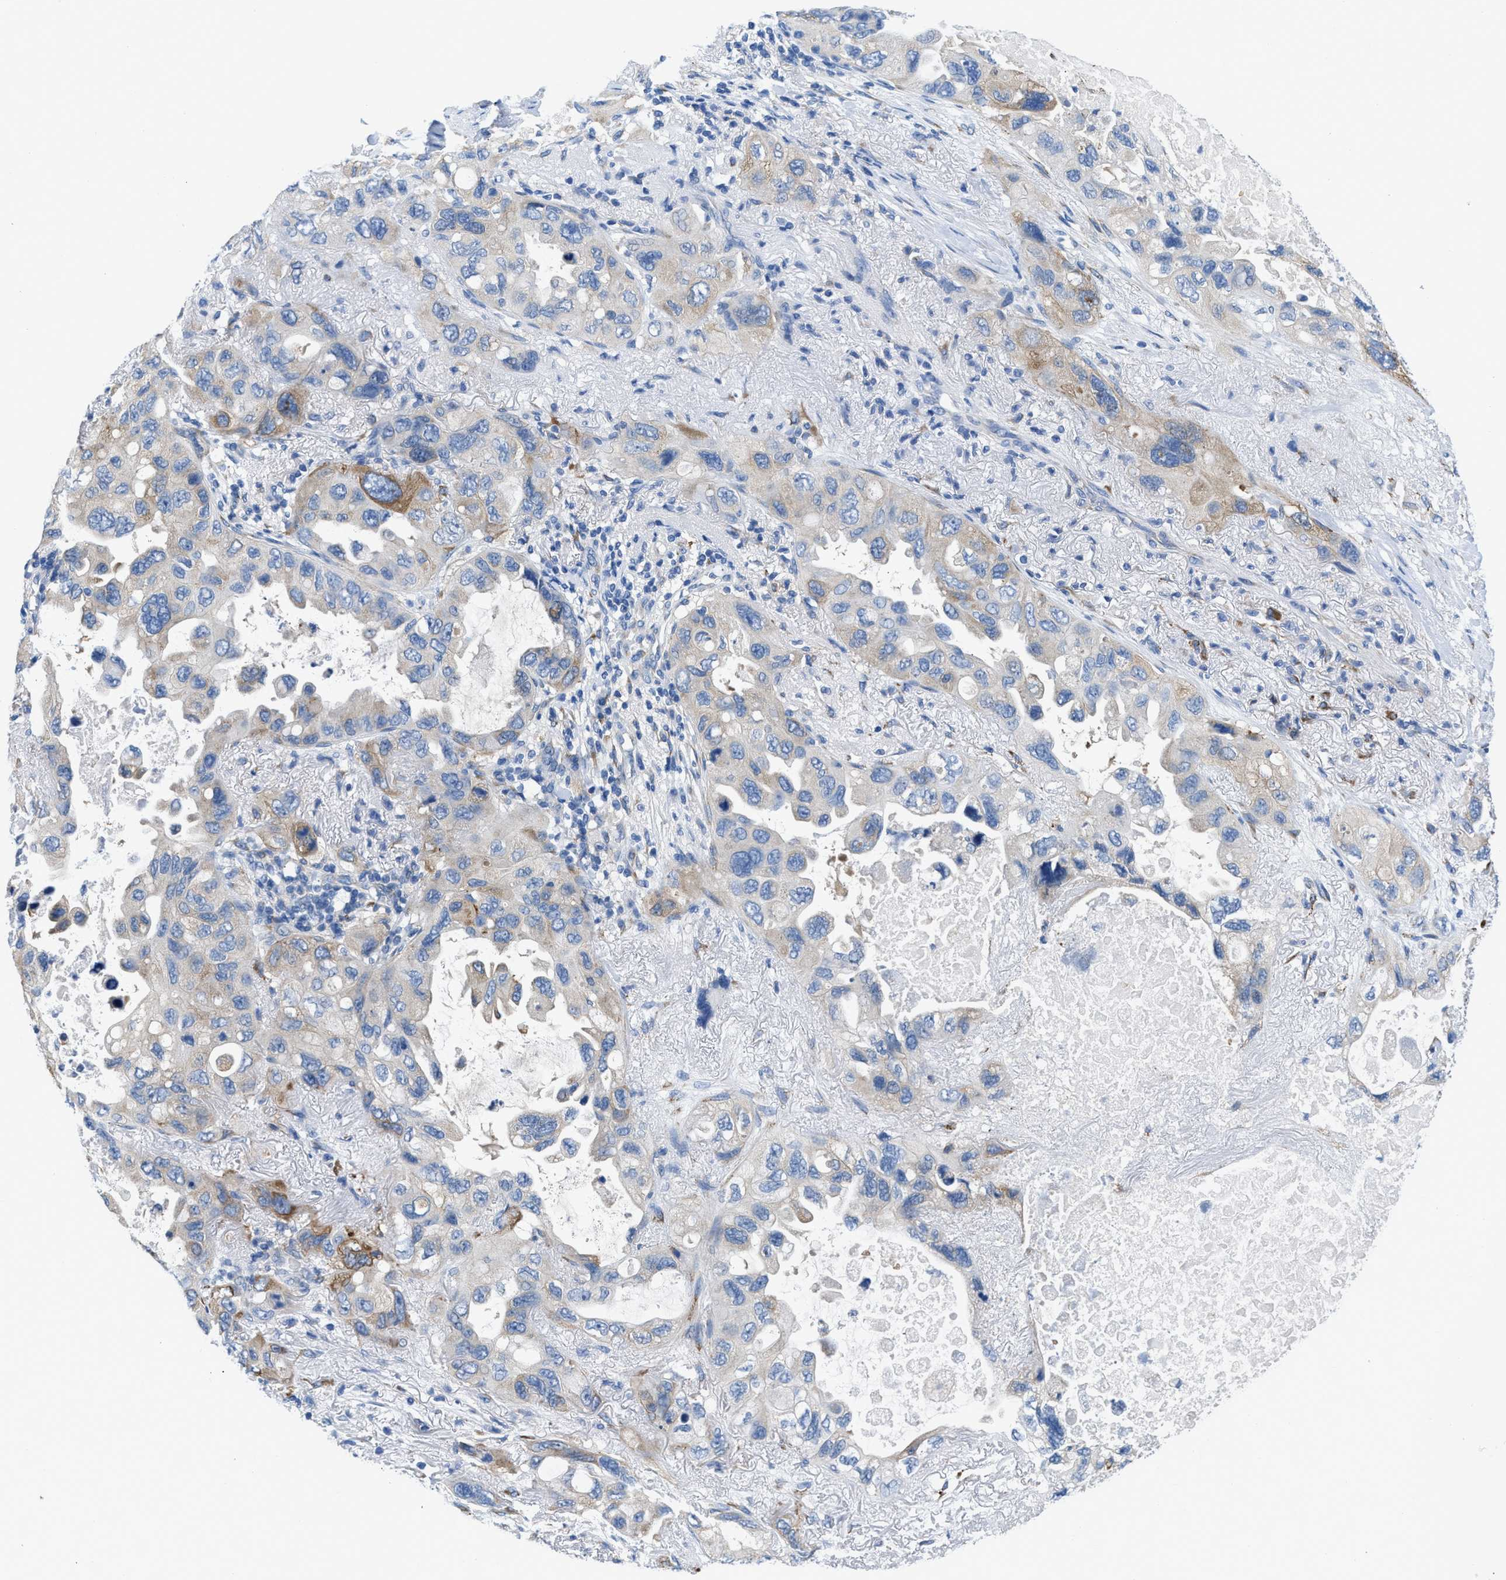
{"staining": {"intensity": "moderate", "quantity": "<25%", "location": "cytoplasmic/membranous"}, "tissue": "lung cancer", "cell_type": "Tumor cells", "image_type": "cancer", "snomed": [{"axis": "morphology", "description": "Squamous cell carcinoma, NOS"}, {"axis": "topography", "description": "Lung"}], "caption": "Tumor cells exhibit moderate cytoplasmic/membranous positivity in about <25% of cells in lung cancer. (DAB (3,3'-diaminobenzidine) IHC, brown staining for protein, blue staining for nuclei).", "gene": "BNC2", "patient": {"sex": "female", "age": 73}}